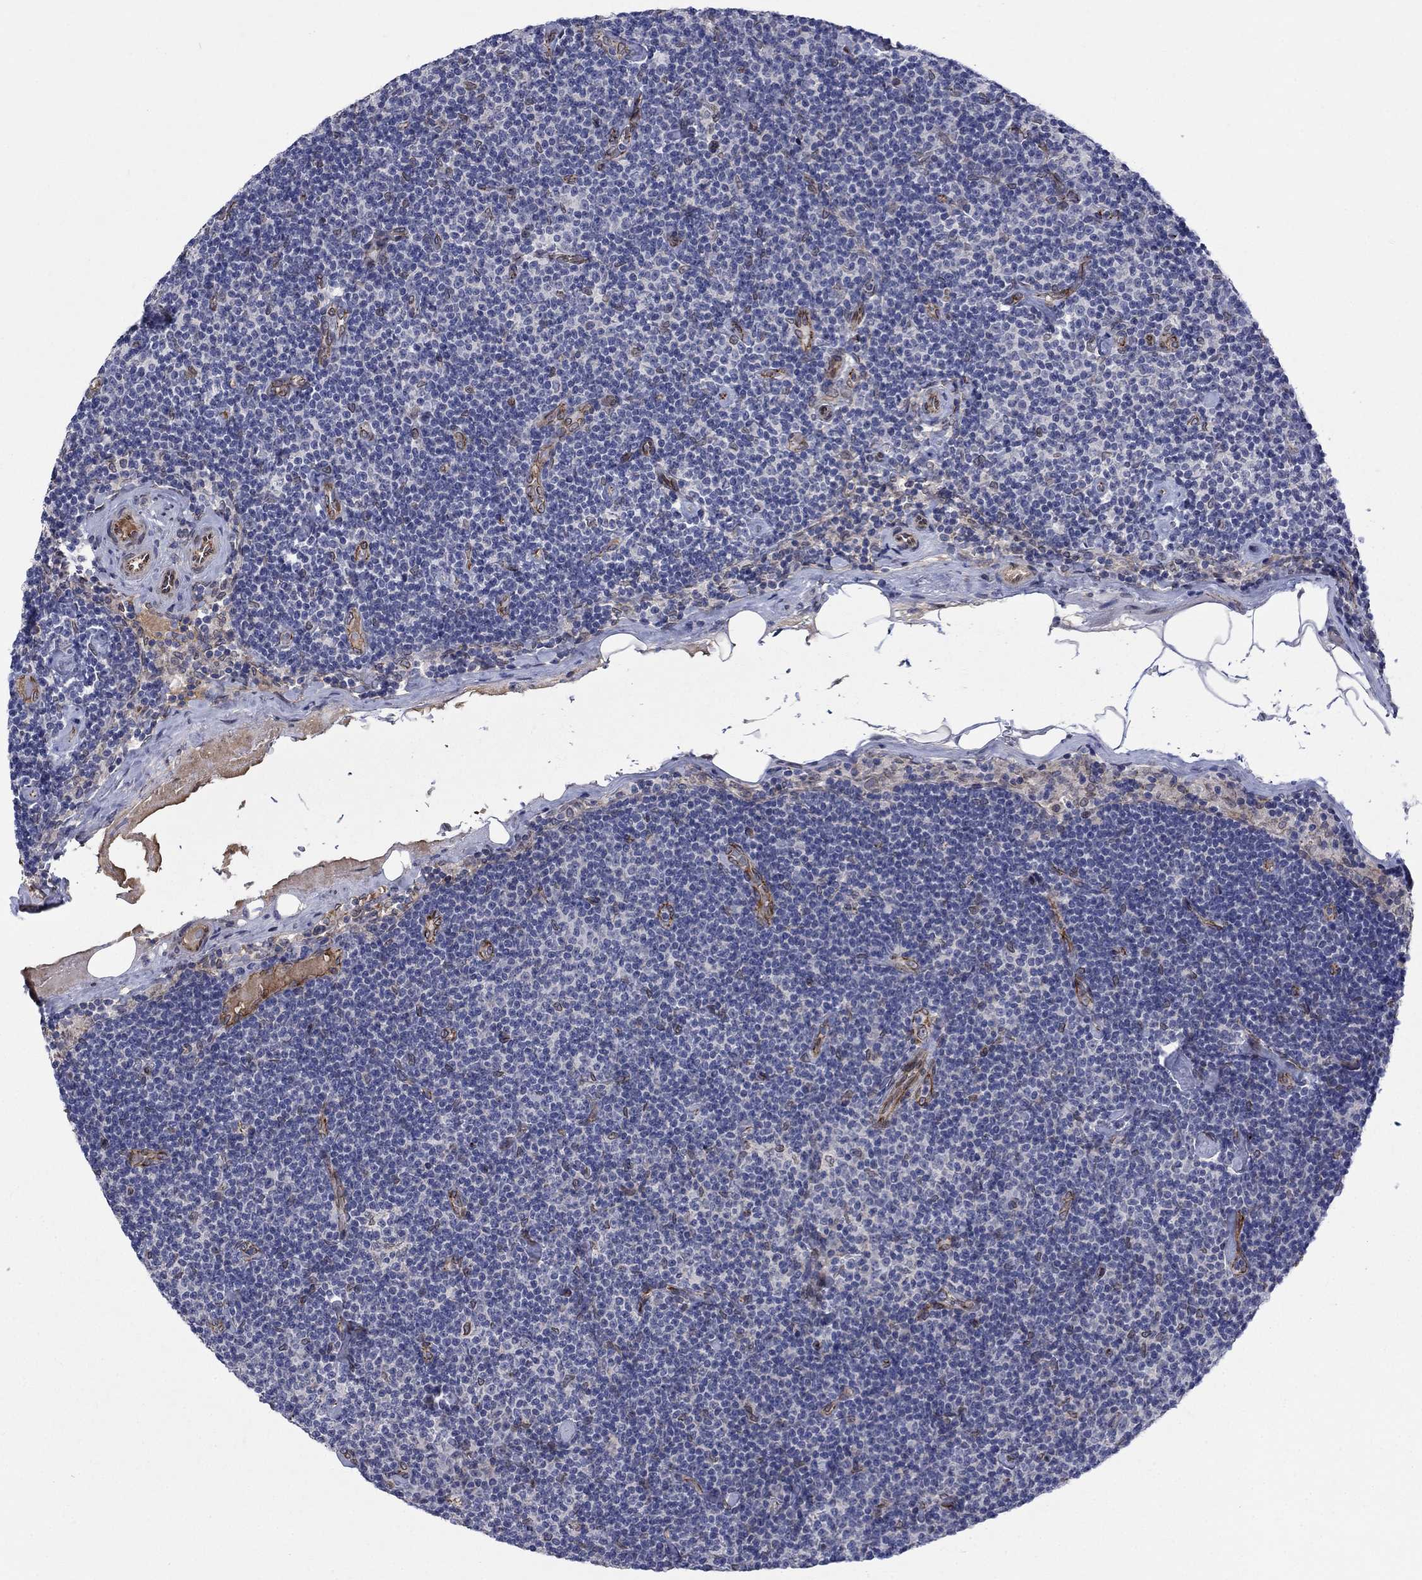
{"staining": {"intensity": "negative", "quantity": "none", "location": "none"}, "tissue": "lymphoma", "cell_type": "Tumor cells", "image_type": "cancer", "snomed": [{"axis": "morphology", "description": "Malignant lymphoma, non-Hodgkin's type, Low grade"}, {"axis": "topography", "description": "Lymph node"}], "caption": "A high-resolution histopathology image shows IHC staining of lymphoma, which displays no significant staining in tumor cells.", "gene": "EMC9", "patient": {"sex": "male", "age": 81}}